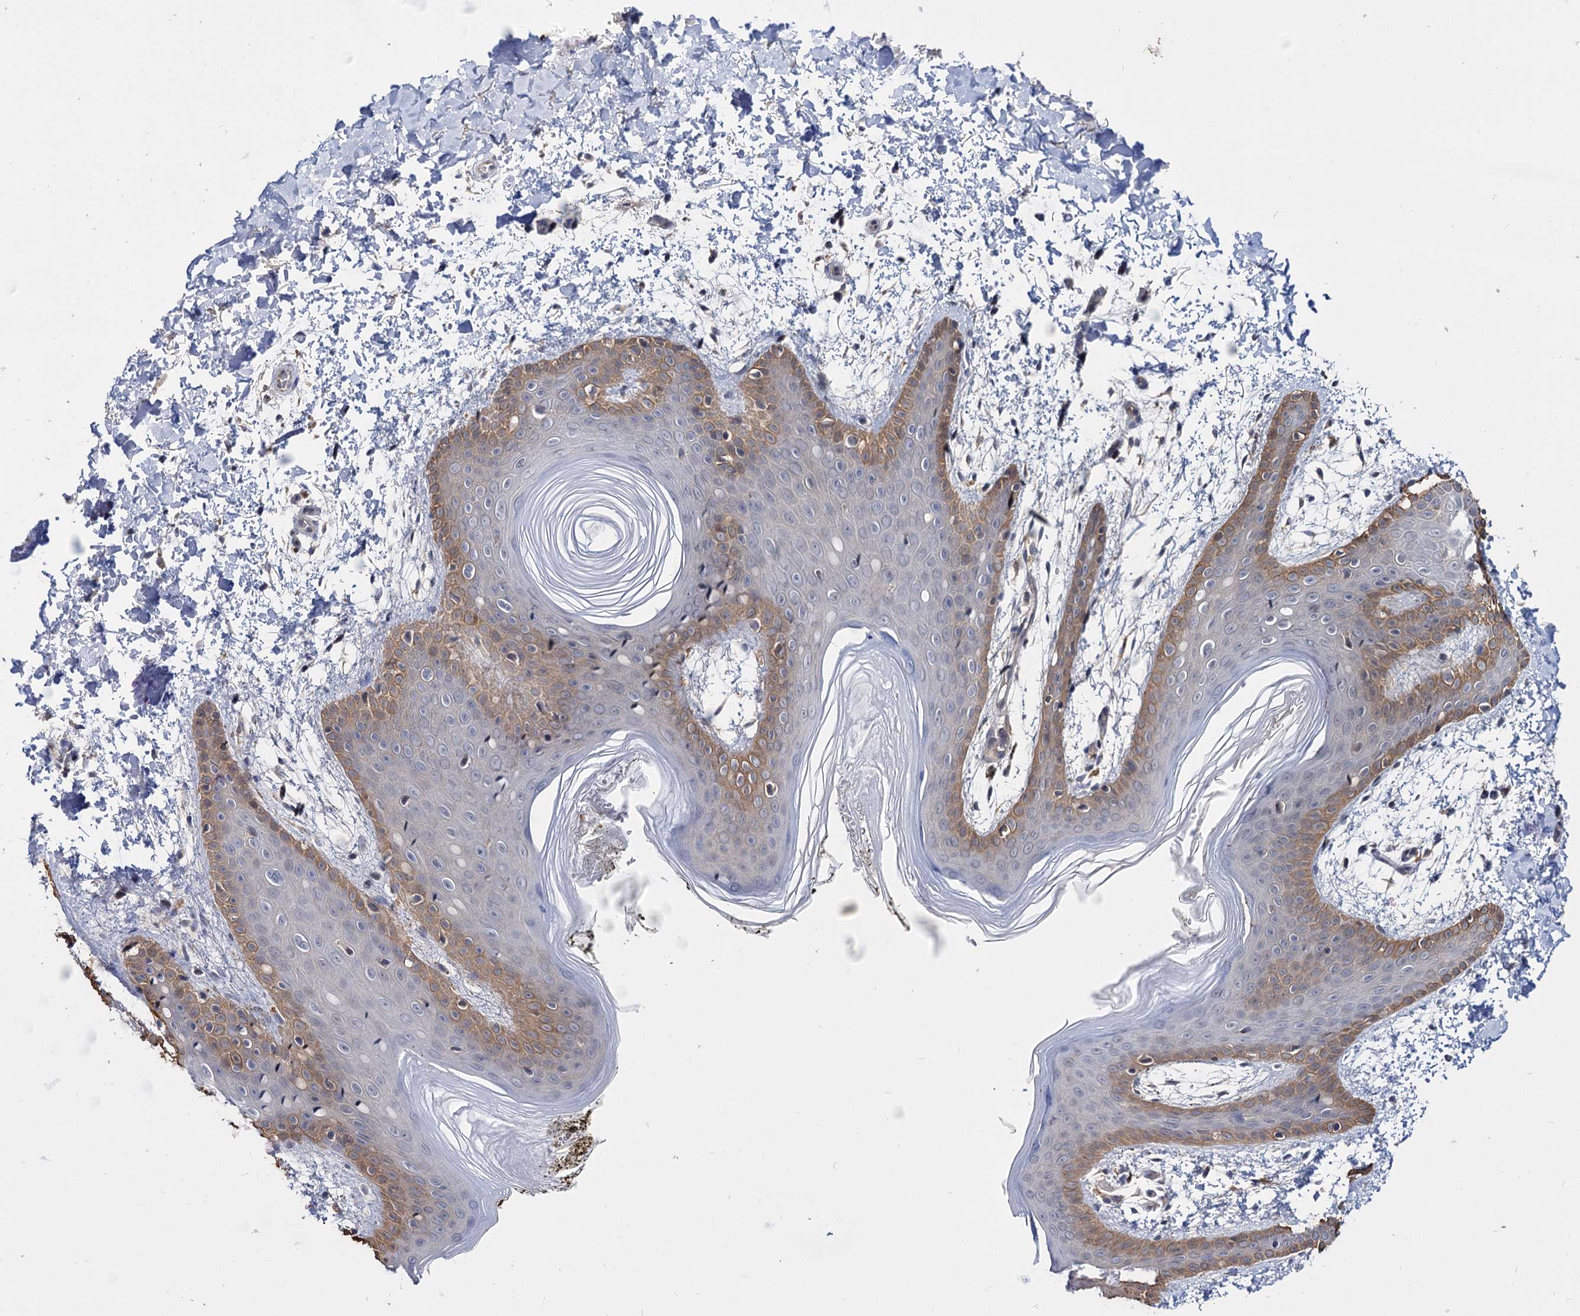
{"staining": {"intensity": "weak", "quantity": ">75%", "location": "cytoplasmic/membranous"}, "tissue": "skin", "cell_type": "Fibroblasts", "image_type": "normal", "snomed": [{"axis": "morphology", "description": "Normal tissue, NOS"}, {"axis": "topography", "description": "Skin"}], "caption": "Fibroblasts exhibit low levels of weak cytoplasmic/membranous expression in about >75% of cells in normal human skin.", "gene": "NEK10", "patient": {"sex": "male", "age": 36}}